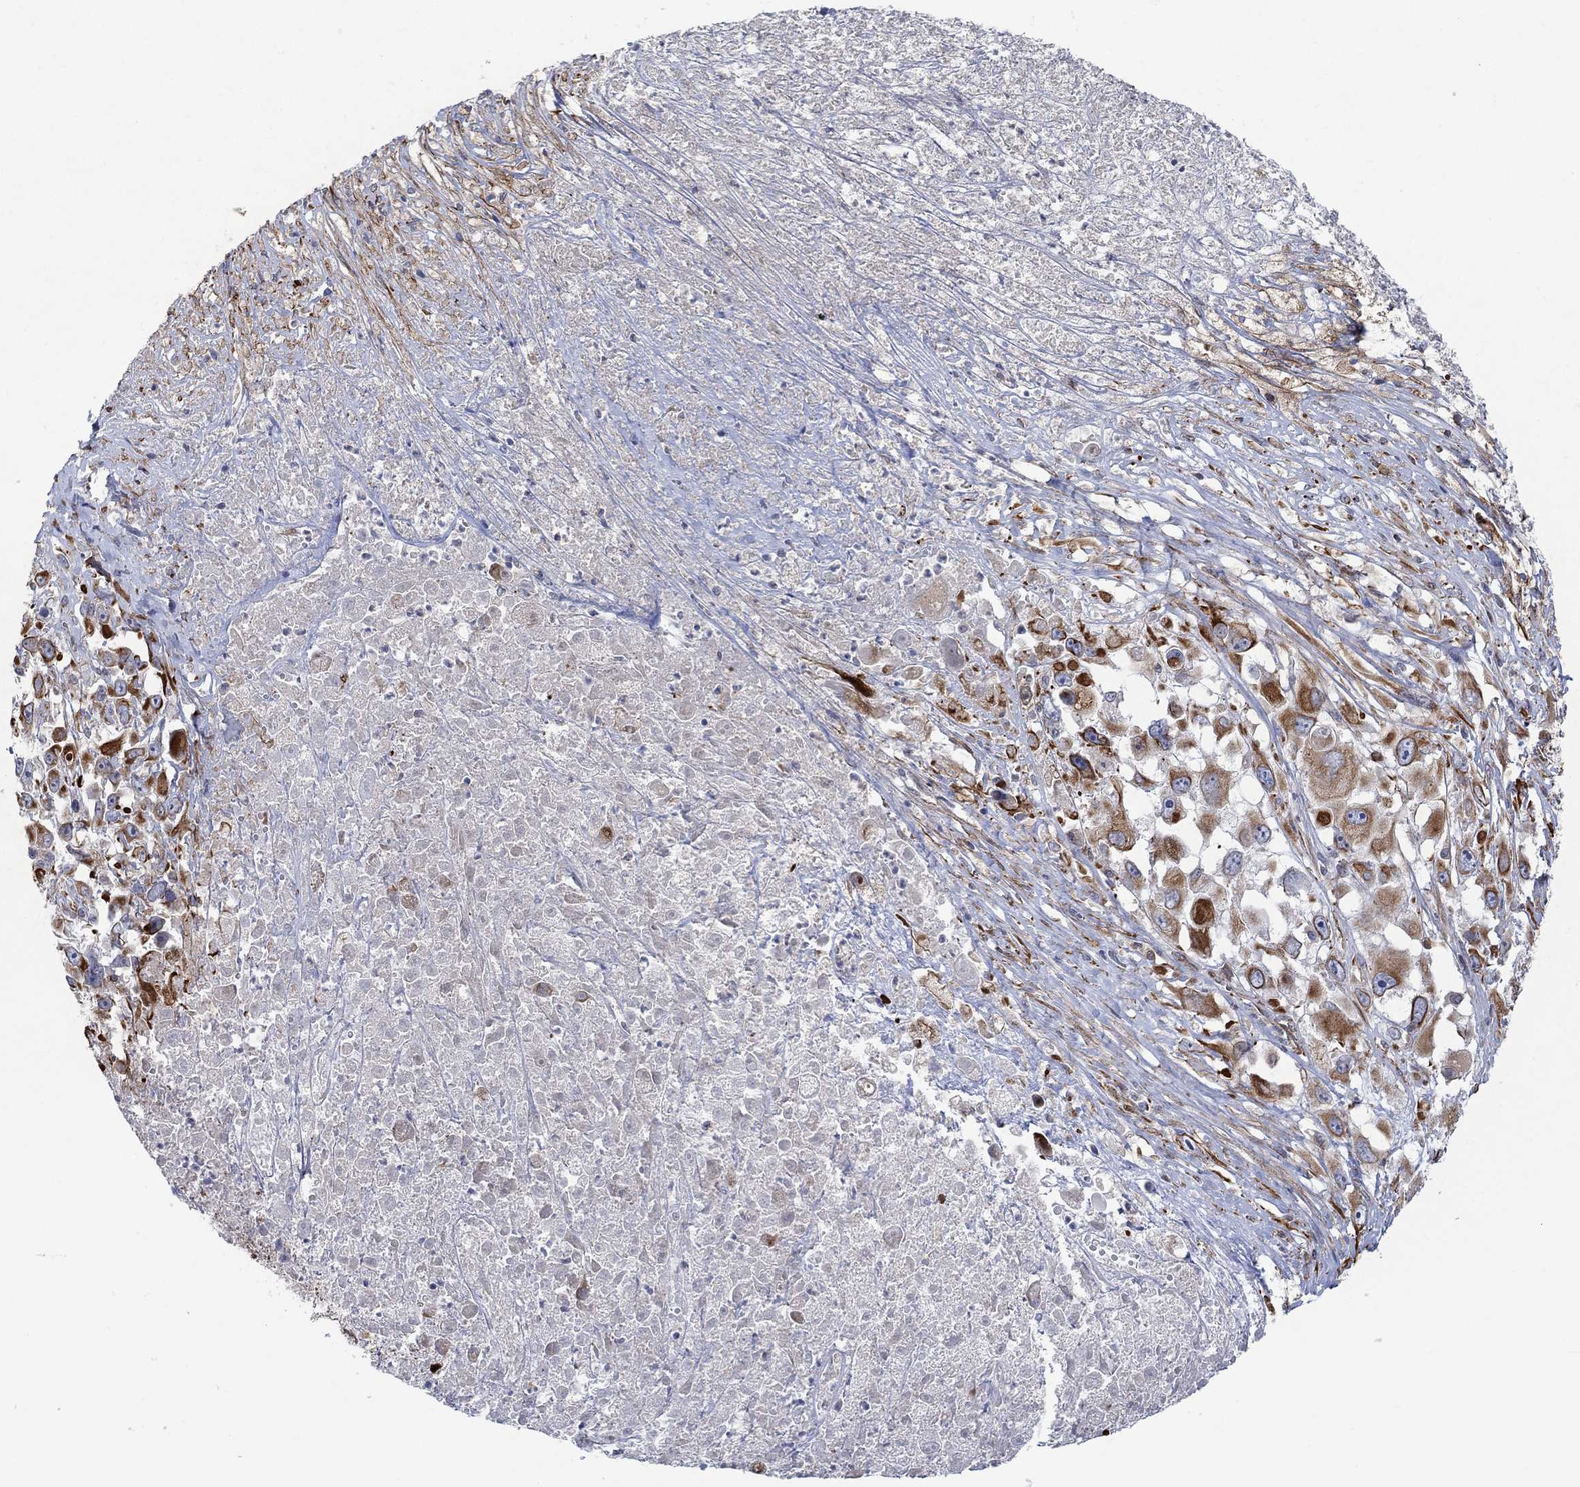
{"staining": {"intensity": "moderate", "quantity": "<25%", "location": "cytoplasmic/membranous"}, "tissue": "melanoma", "cell_type": "Tumor cells", "image_type": "cancer", "snomed": [{"axis": "morphology", "description": "Malignant melanoma, Metastatic site"}, {"axis": "topography", "description": "Lymph node"}], "caption": "DAB immunohistochemical staining of human malignant melanoma (metastatic site) exhibits moderate cytoplasmic/membranous protein positivity in approximately <25% of tumor cells.", "gene": "CAMK1D", "patient": {"sex": "male", "age": 50}}